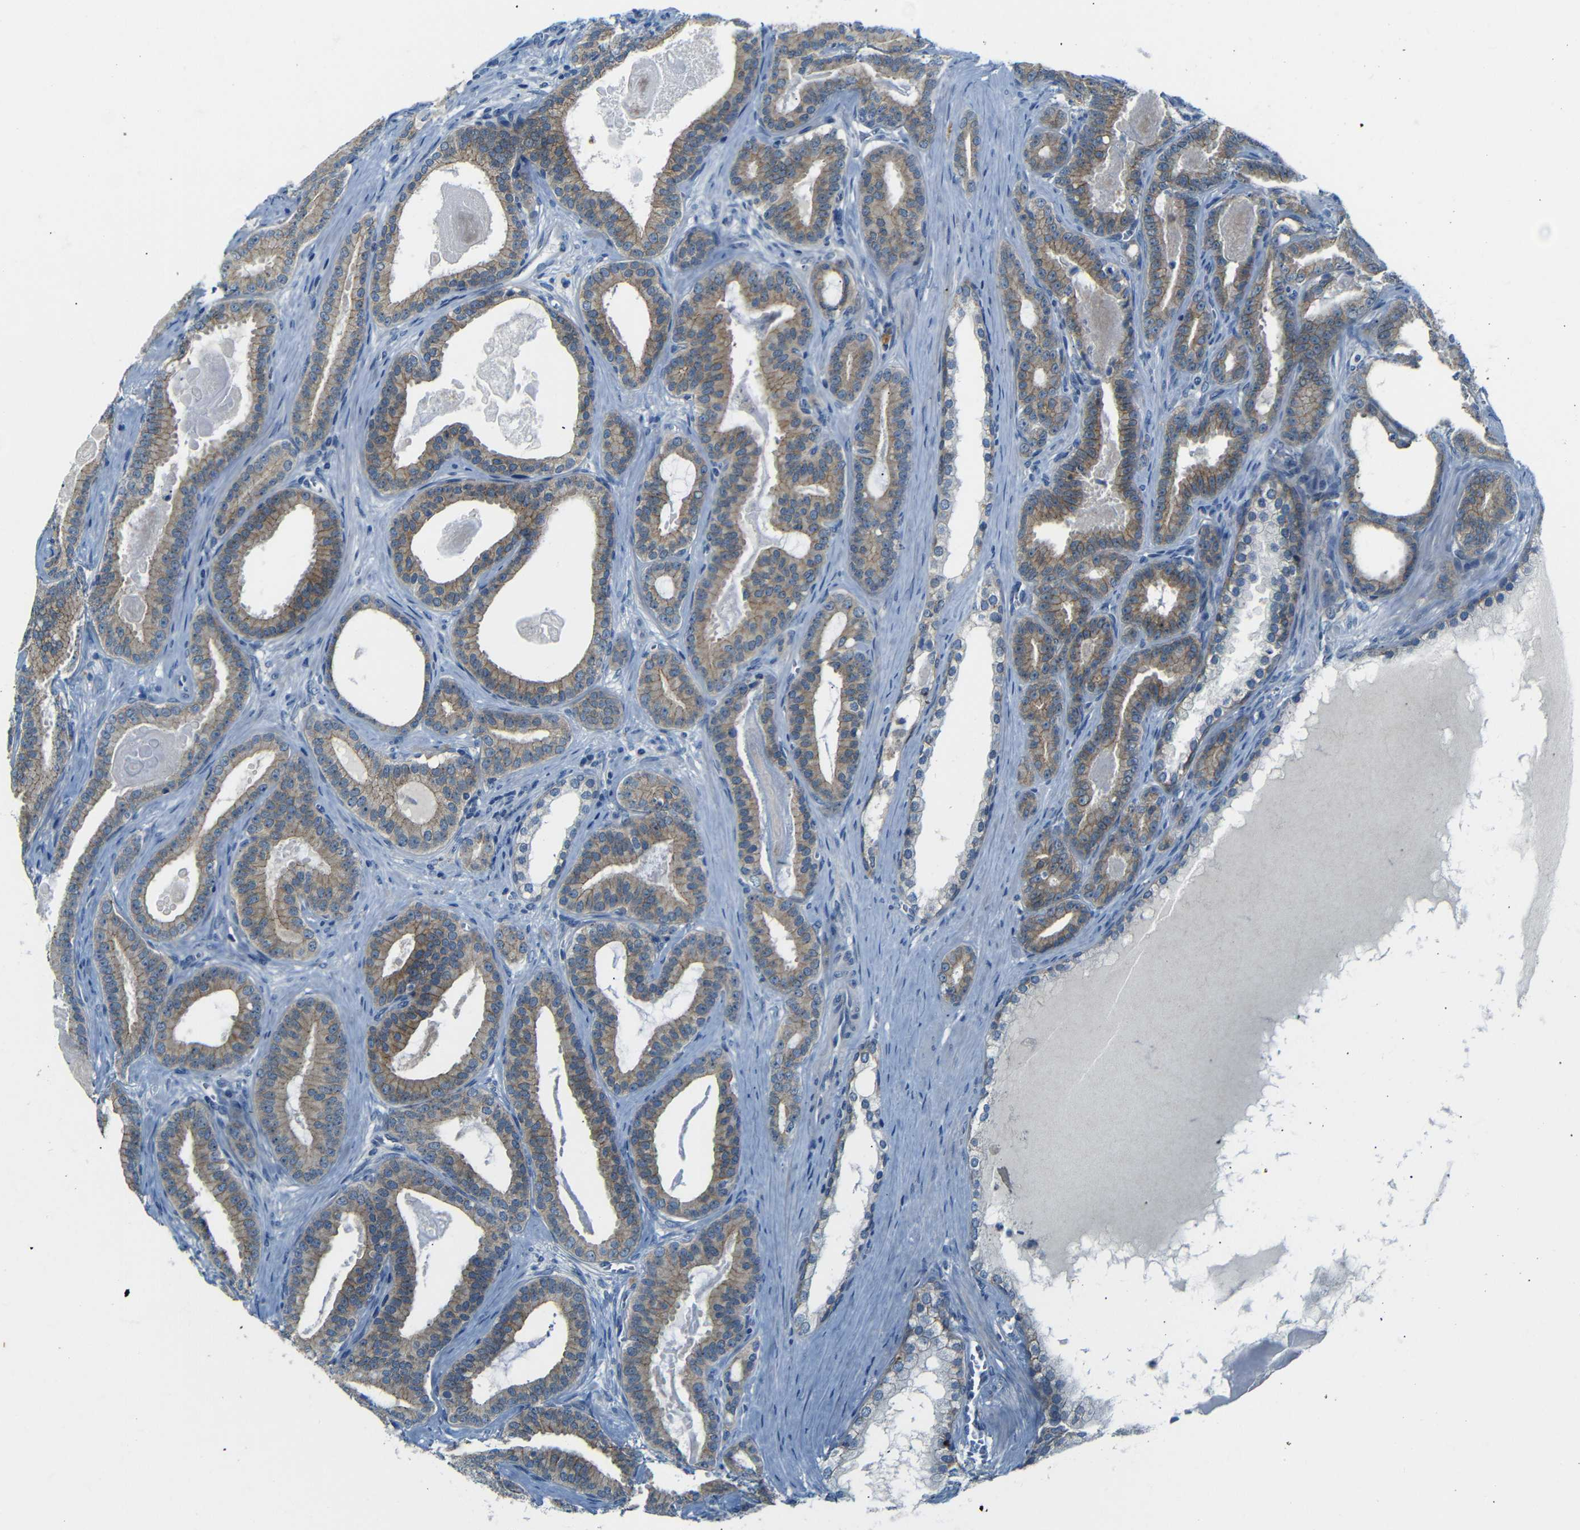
{"staining": {"intensity": "moderate", "quantity": ">75%", "location": "cytoplasmic/membranous"}, "tissue": "prostate cancer", "cell_type": "Tumor cells", "image_type": "cancer", "snomed": [{"axis": "morphology", "description": "Adenocarcinoma, High grade"}, {"axis": "topography", "description": "Prostate"}], "caption": "Immunohistochemistry (DAB (3,3'-diaminobenzidine)) staining of human prostate cancer reveals moderate cytoplasmic/membranous protein expression in about >75% of tumor cells. (DAB IHC with brightfield microscopy, high magnification).", "gene": "ANK3", "patient": {"sex": "male", "age": 60}}